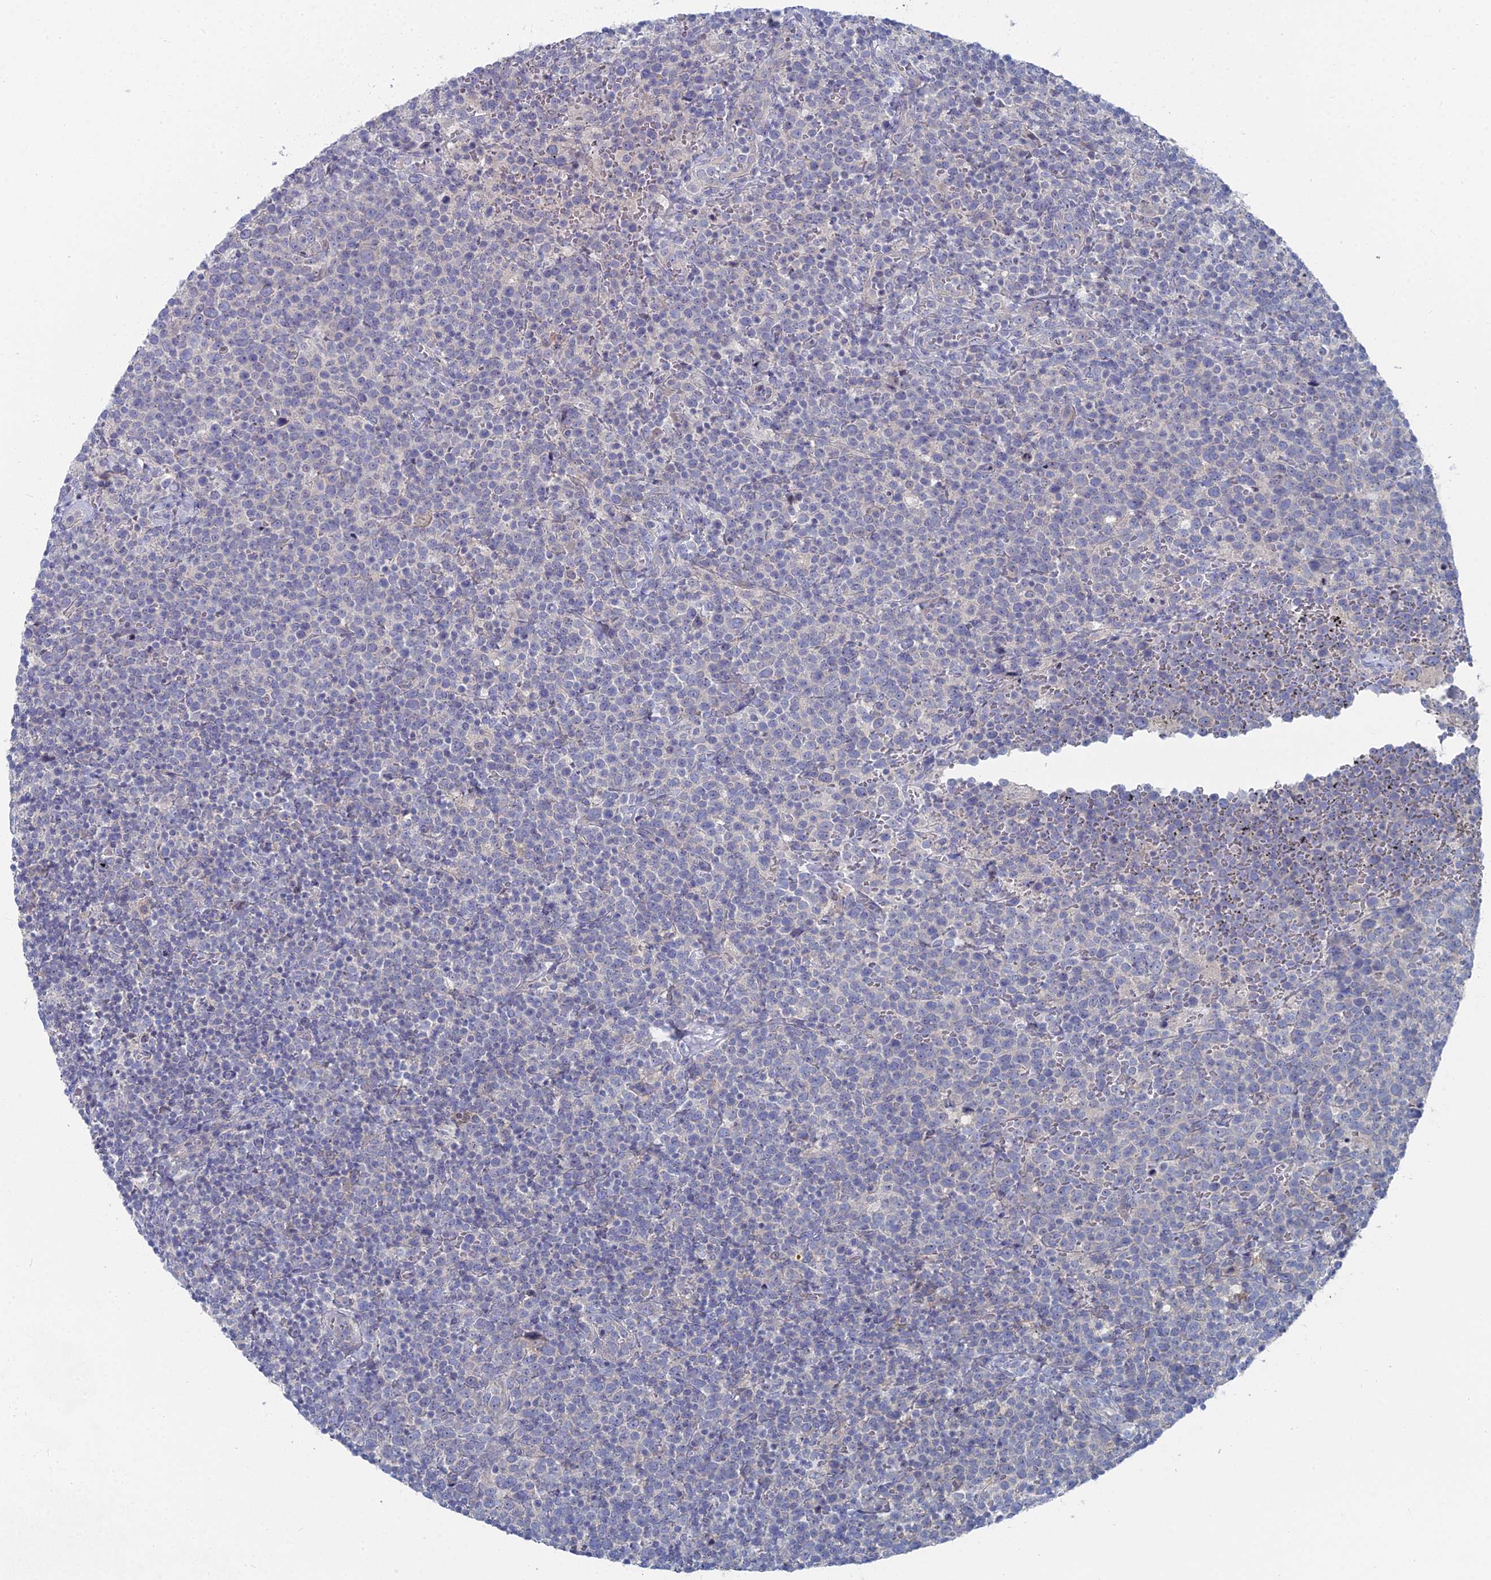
{"staining": {"intensity": "negative", "quantity": "none", "location": "none"}, "tissue": "lymphoma", "cell_type": "Tumor cells", "image_type": "cancer", "snomed": [{"axis": "morphology", "description": "Malignant lymphoma, non-Hodgkin's type, High grade"}, {"axis": "topography", "description": "Lymph node"}], "caption": "Lymphoma stained for a protein using immunohistochemistry exhibits no positivity tumor cells.", "gene": "CCDC149", "patient": {"sex": "male", "age": 61}}